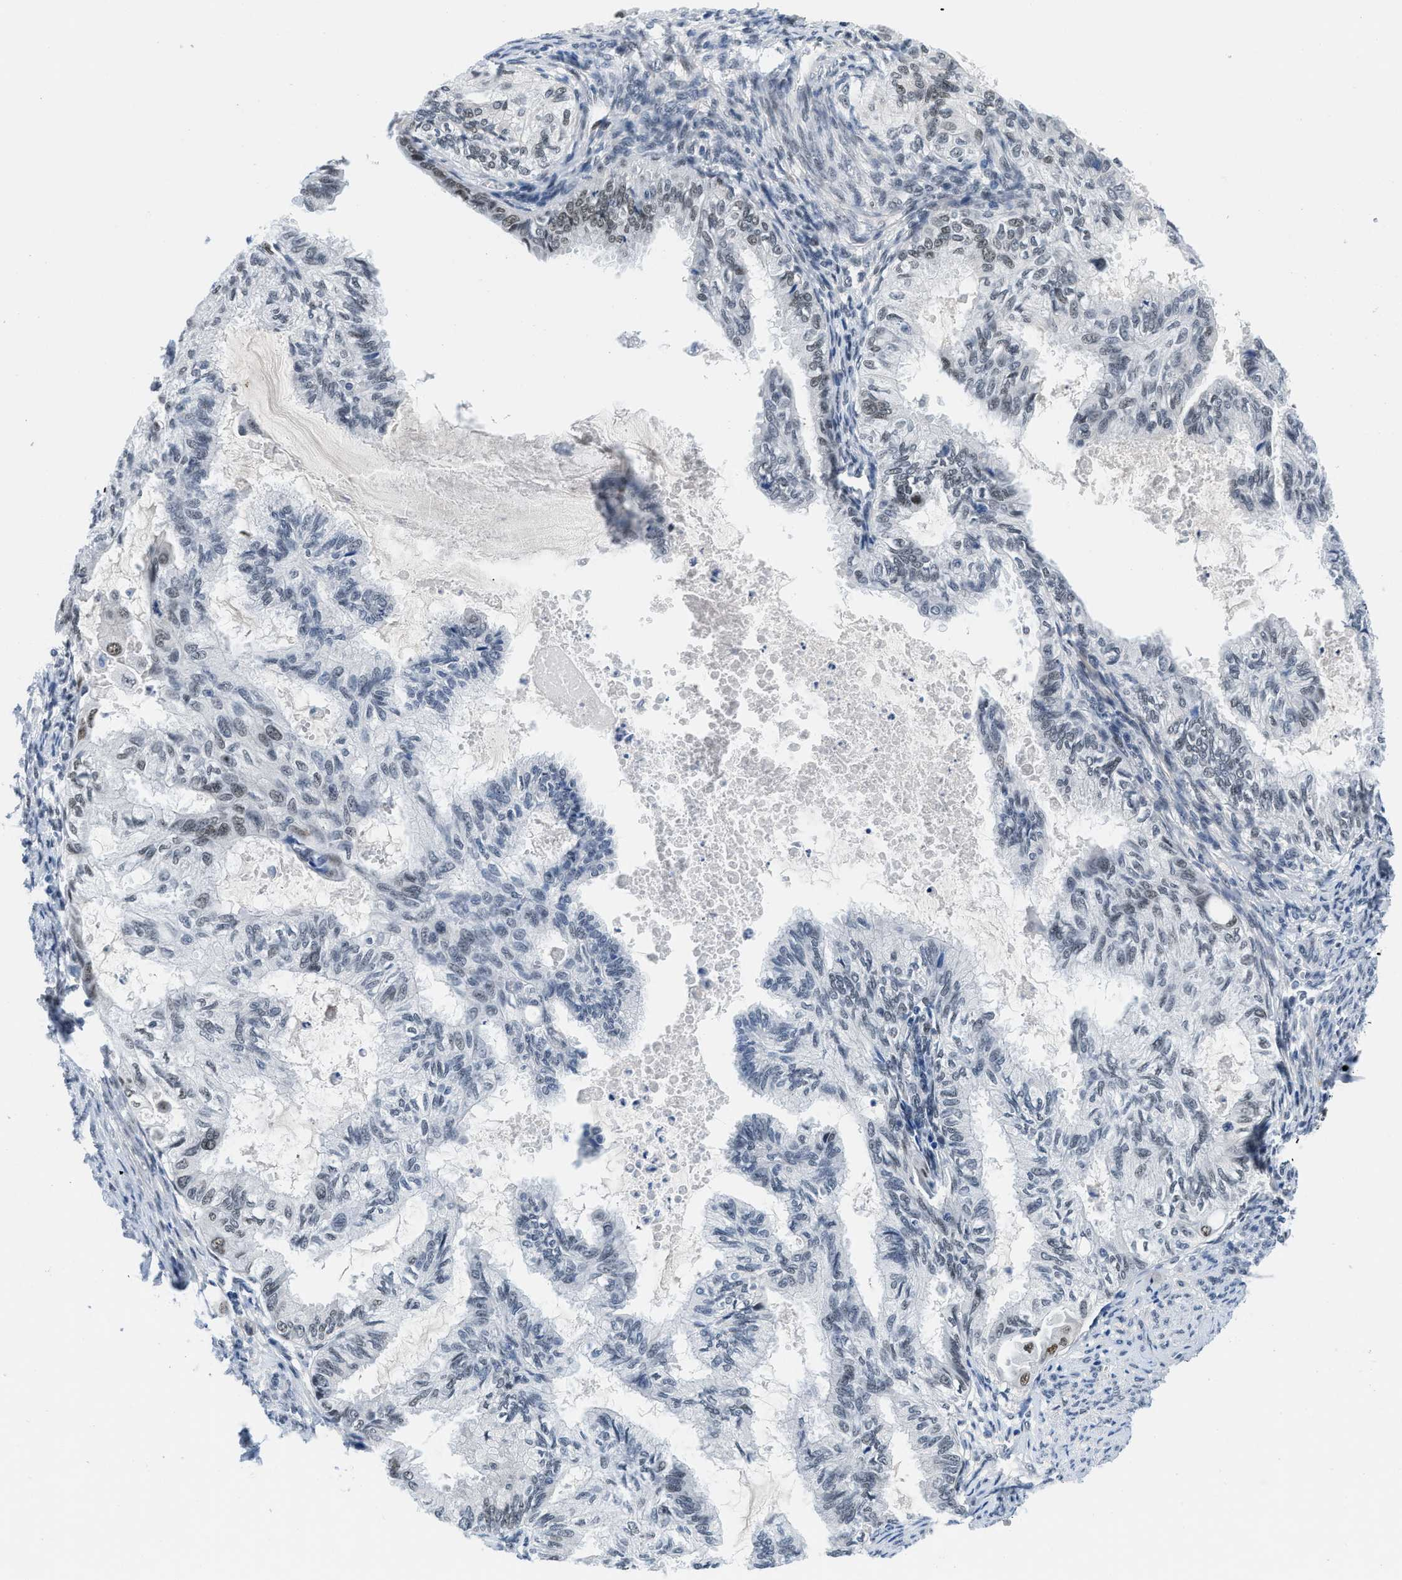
{"staining": {"intensity": "moderate", "quantity": "25%-75%", "location": "nuclear"}, "tissue": "cervical cancer", "cell_type": "Tumor cells", "image_type": "cancer", "snomed": [{"axis": "morphology", "description": "Normal tissue, NOS"}, {"axis": "morphology", "description": "Adenocarcinoma, NOS"}, {"axis": "topography", "description": "Cervix"}, {"axis": "topography", "description": "Endometrium"}], "caption": "A histopathology image of human cervical cancer (adenocarcinoma) stained for a protein reveals moderate nuclear brown staining in tumor cells.", "gene": "SMARCAD1", "patient": {"sex": "female", "age": 86}}